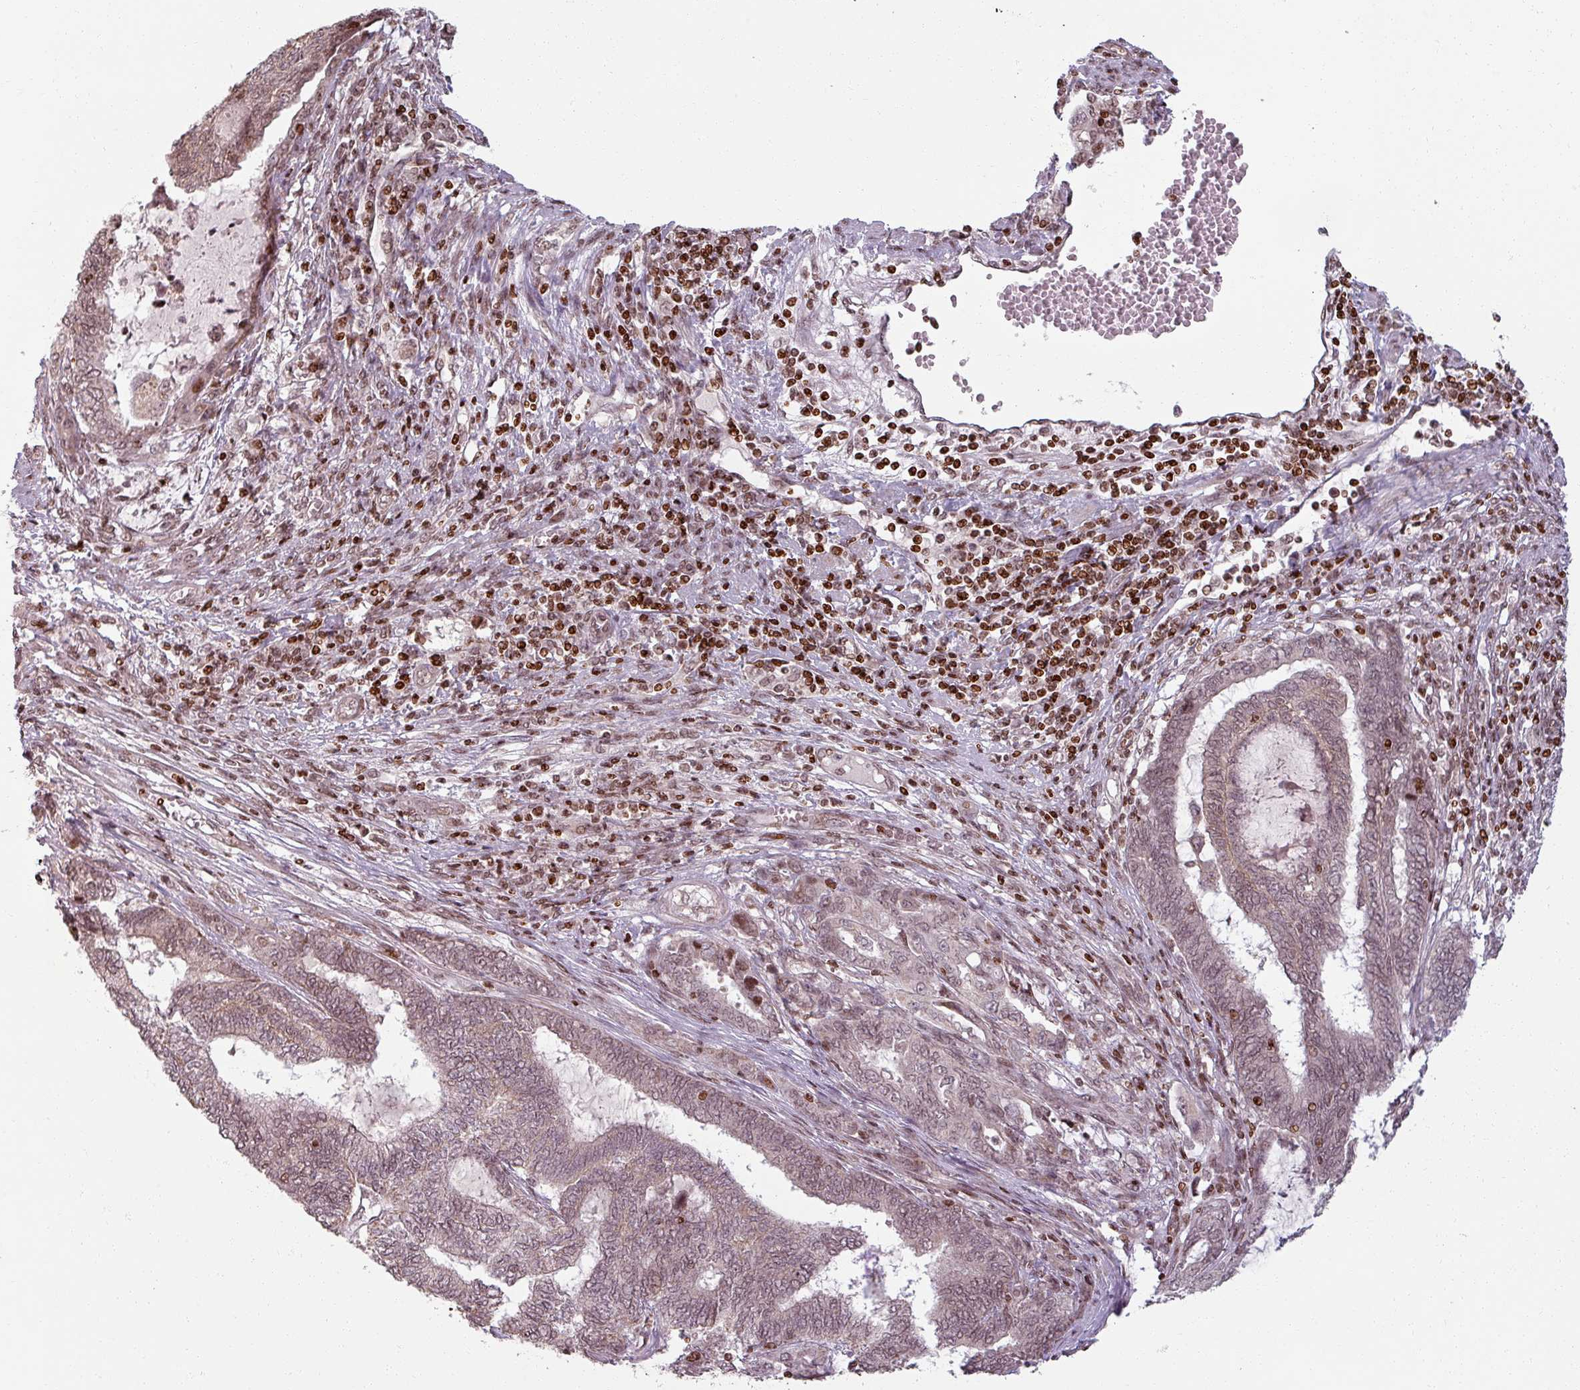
{"staining": {"intensity": "weak", "quantity": ">75%", "location": "cytoplasmic/membranous,nuclear"}, "tissue": "endometrial cancer", "cell_type": "Tumor cells", "image_type": "cancer", "snomed": [{"axis": "morphology", "description": "Adenocarcinoma, NOS"}, {"axis": "topography", "description": "Uterus"}, {"axis": "topography", "description": "Endometrium"}], "caption": "Tumor cells exhibit low levels of weak cytoplasmic/membranous and nuclear expression in about >75% of cells in endometrial cancer.", "gene": "NCOR1", "patient": {"sex": "female", "age": 70}}